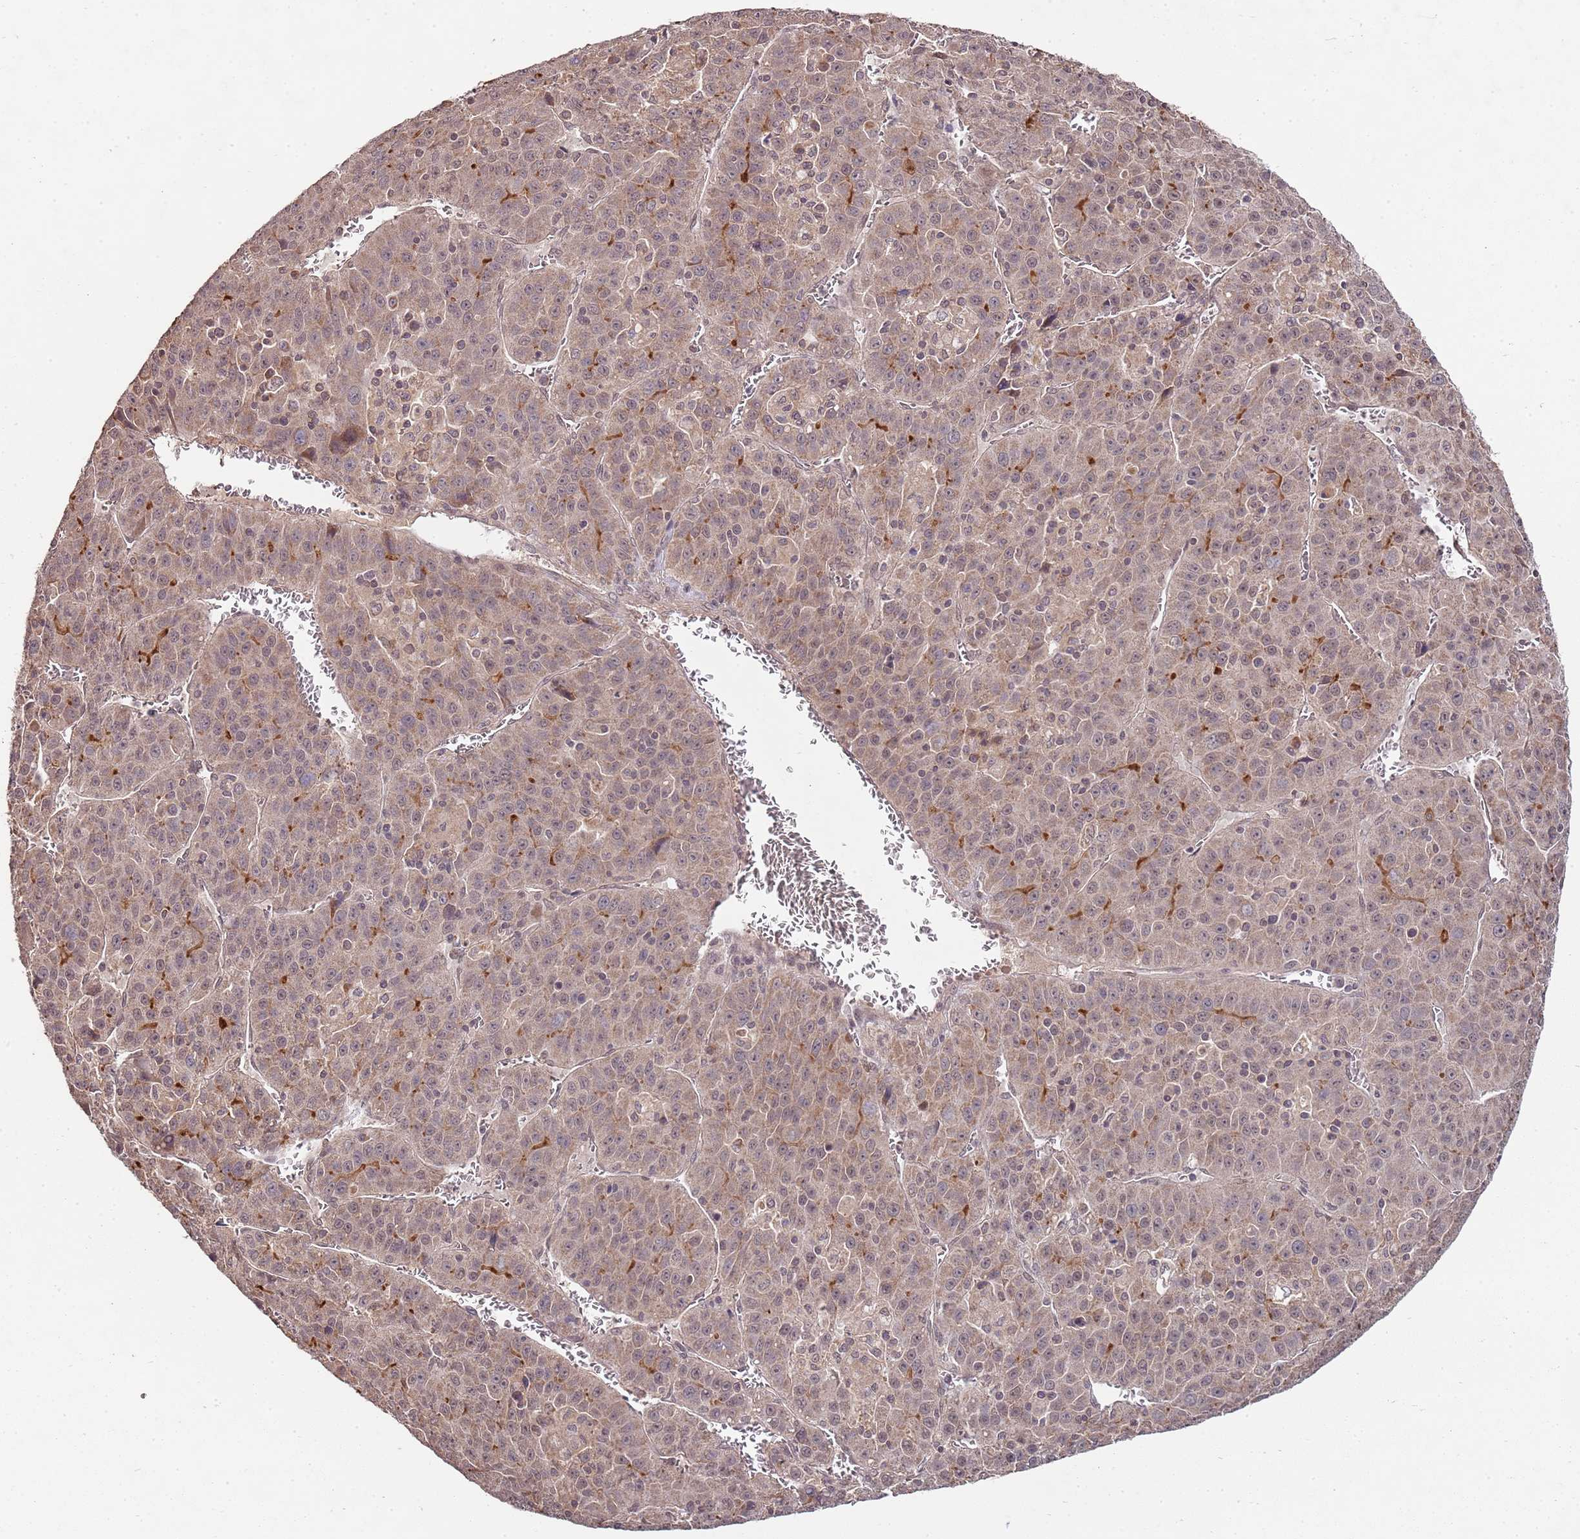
{"staining": {"intensity": "moderate", "quantity": "<25%", "location": "cytoplasmic/membranous"}, "tissue": "liver cancer", "cell_type": "Tumor cells", "image_type": "cancer", "snomed": [{"axis": "morphology", "description": "Carcinoma, Hepatocellular, NOS"}, {"axis": "topography", "description": "Liver"}], "caption": "Immunohistochemical staining of liver cancer (hepatocellular carcinoma) demonstrates moderate cytoplasmic/membranous protein positivity in approximately <25% of tumor cells.", "gene": "LIN37", "patient": {"sex": "female", "age": 53}}